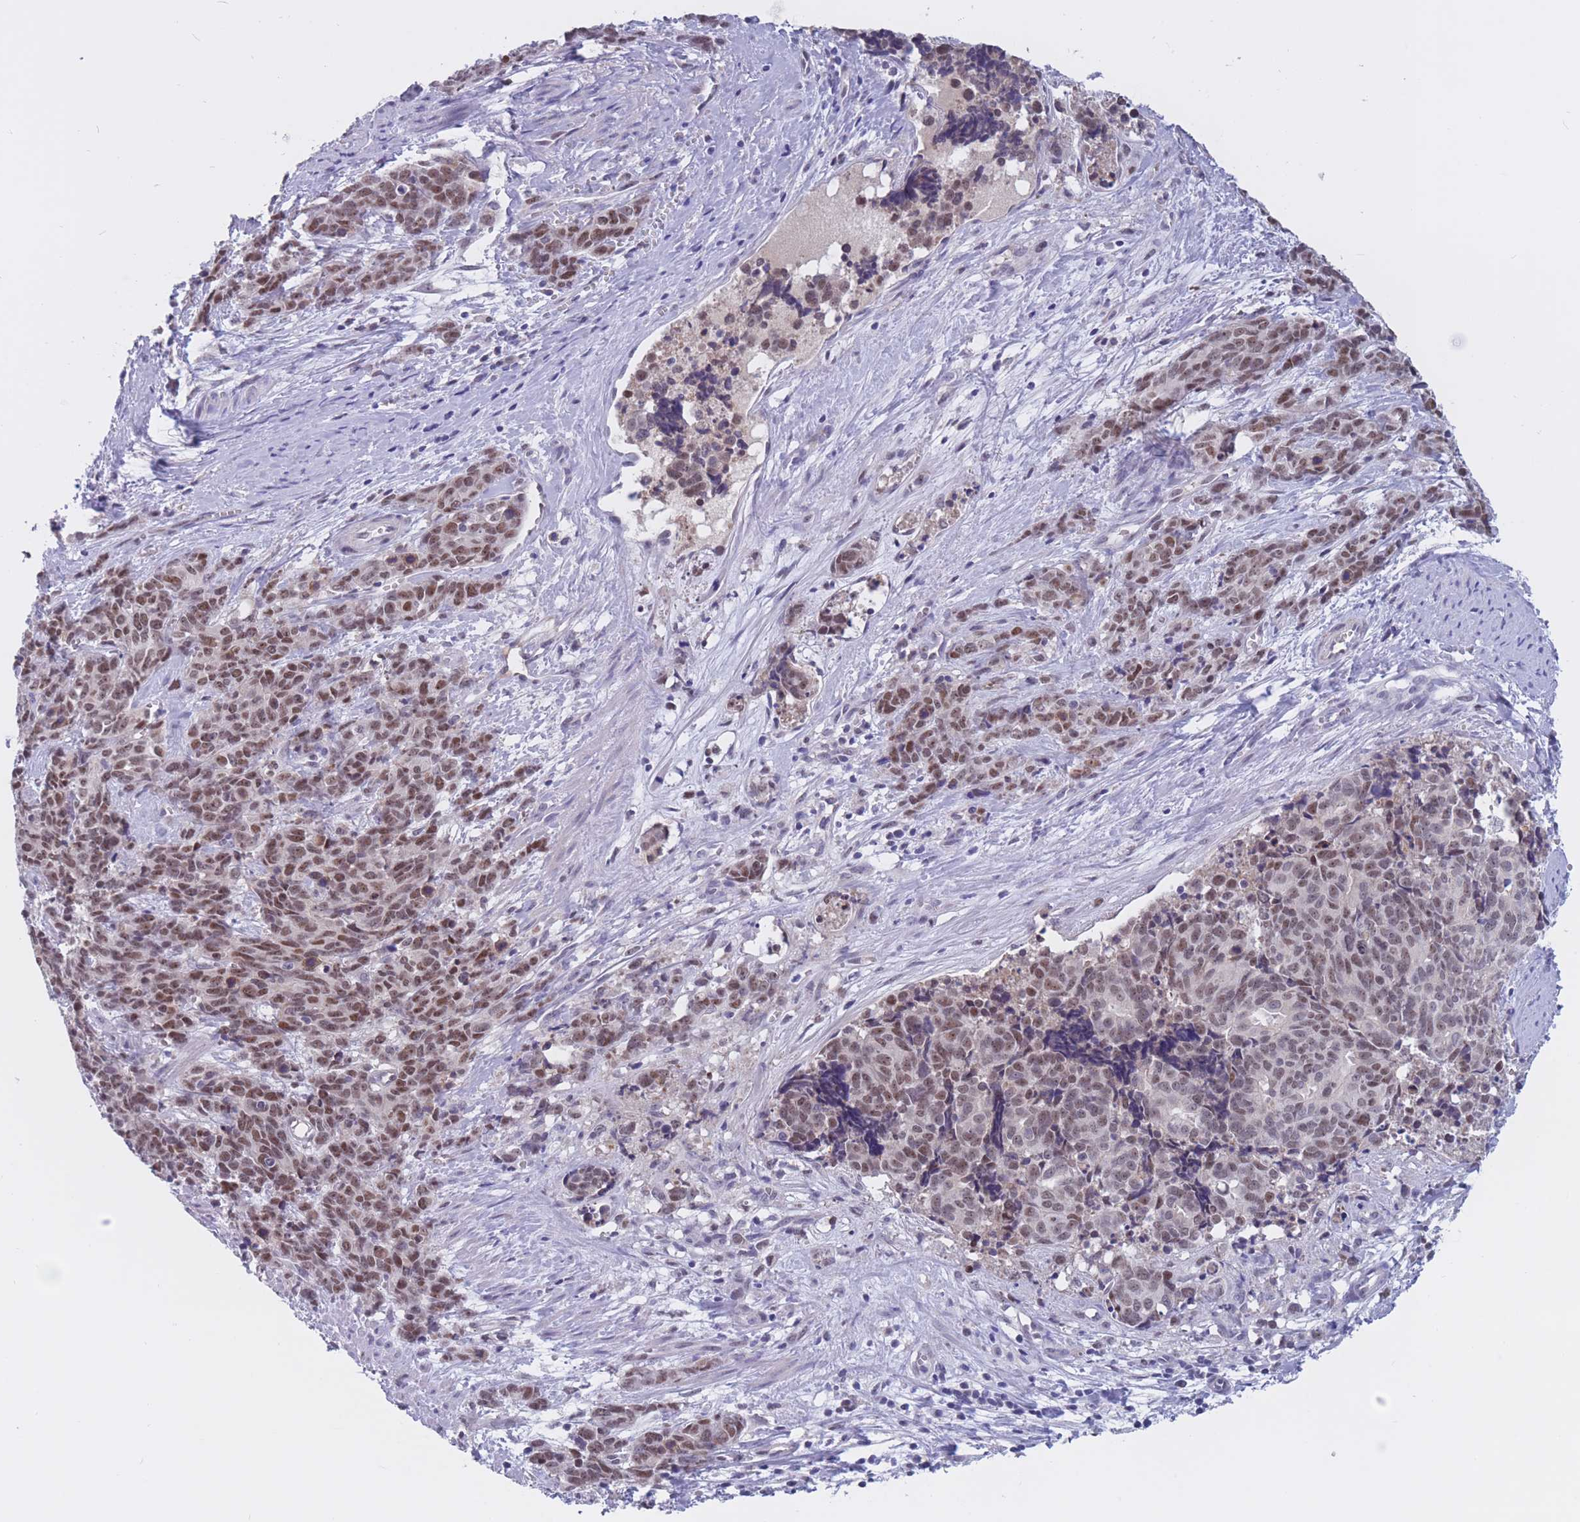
{"staining": {"intensity": "moderate", "quantity": ">75%", "location": "nuclear"}, "tissue": "cervical cancer", "cell_type": "Tumor cells", "image_type": "cancer", "snomed": [{"axis": "morphology", "description": "Squamous cell carcinoma, NOS"}, {"axis": "topography", "description": "Cervix"}], "caption": "Human cervical squamous cell carcinoma stained for a protein (brown) shows moderate nuclear positive staining in approximately >75% of tumor cells.", "gene": "BOP1", "patient": {"sex": "female", "age": 60}}